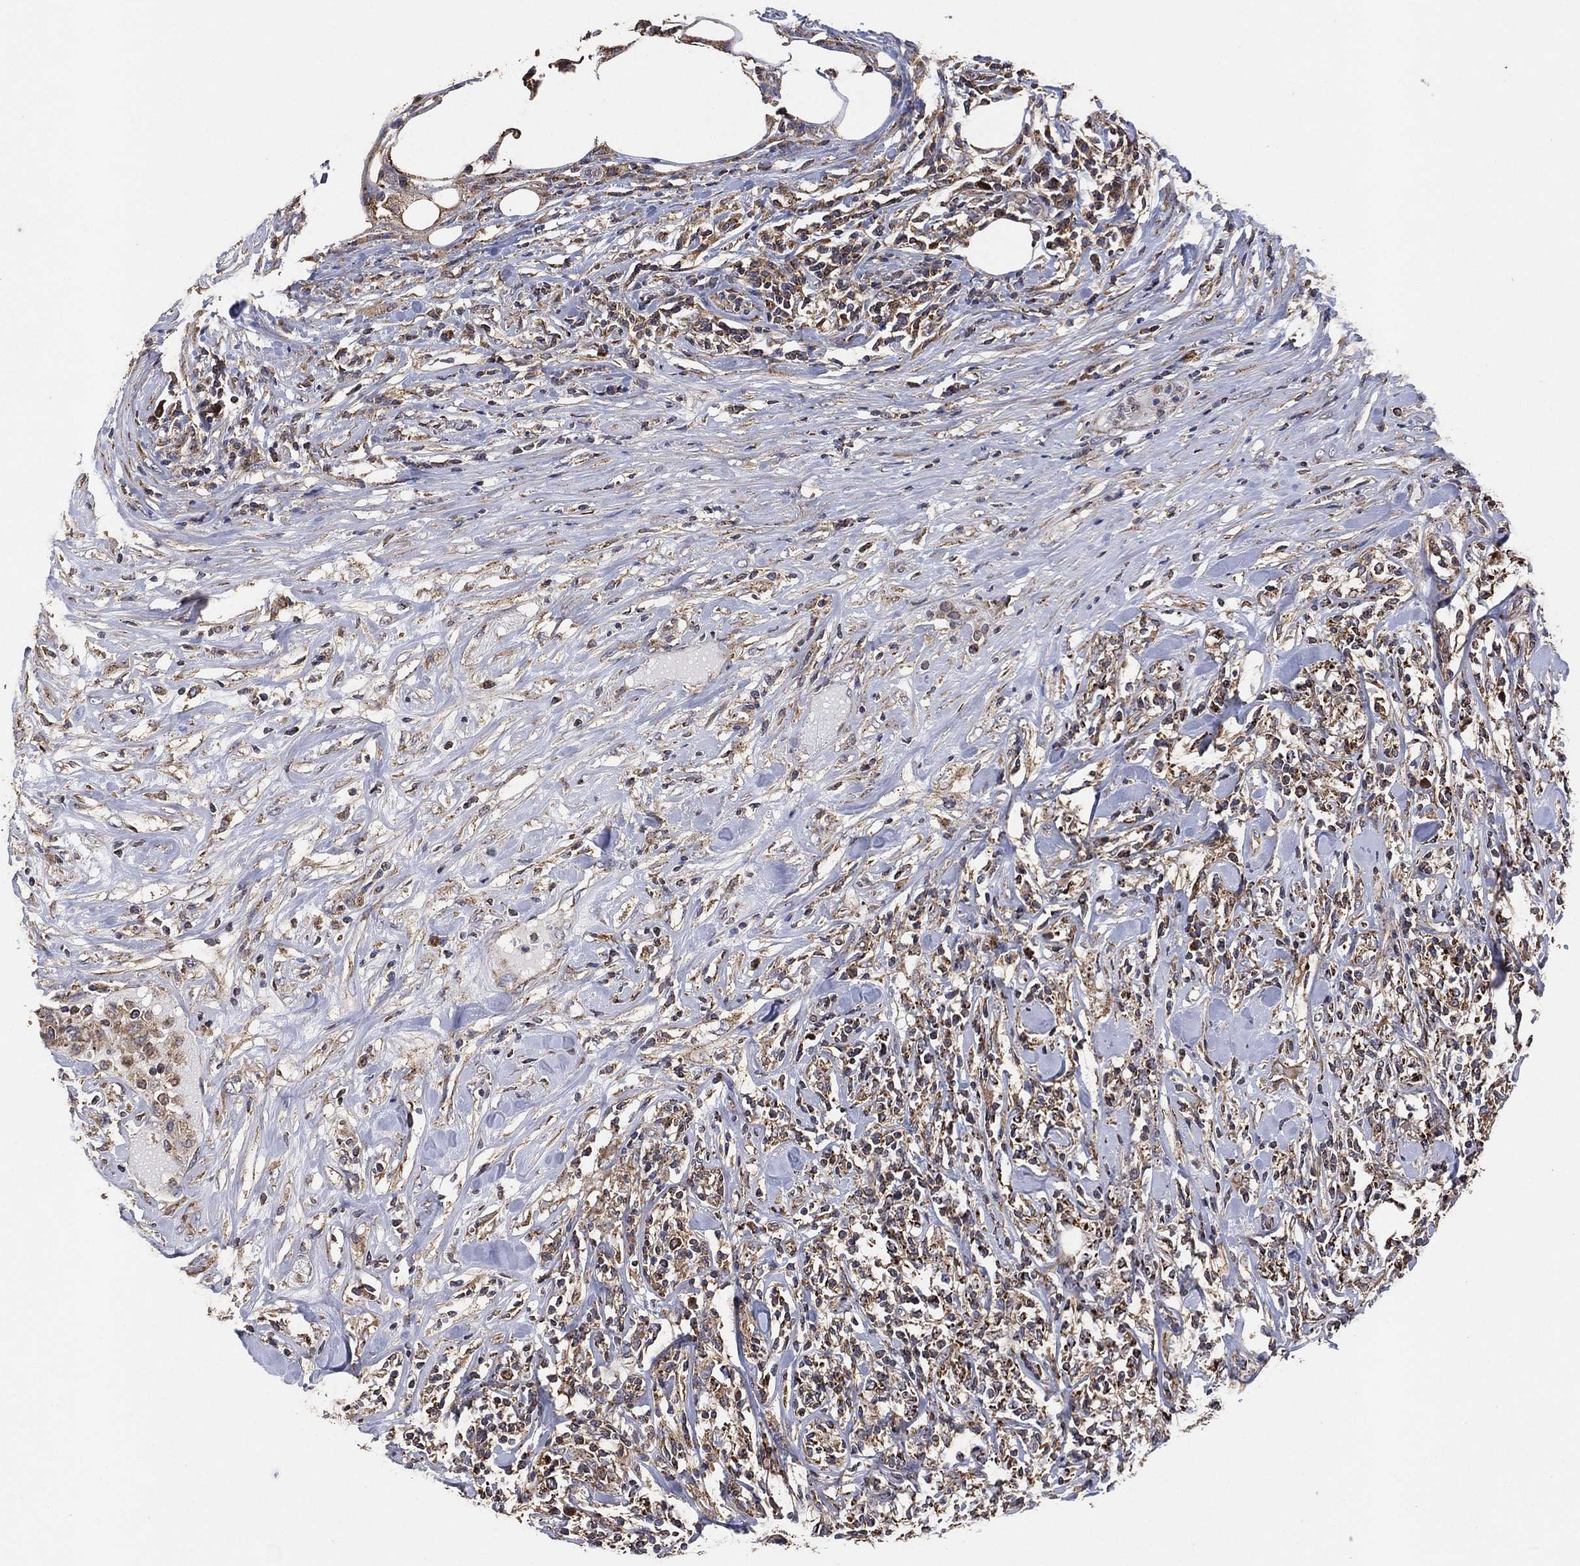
{"staining": {"intensity": "moderate", "quantity": "<25%", "location": "cytoplasmic/membranous"}, "tissue": "lymphoma", "cell_type": "Tumor cells", "image_type": "cancer", "snomed": [{"axis": "morphology", "description": "Malignant lymphoma, non-Hodgkin's type, High grade"}, {"axis": "topography", "description": "Lymph node"}], "caption": "A micrograph of human high-grade malignant lymphoma, non-Hodgkin's type stained for a protein reveals moderate cytoplasmic/membranous brown staining in tumor cells.", "gene": "LIMD1", "patient": {"sex": "female", "age": 84}}